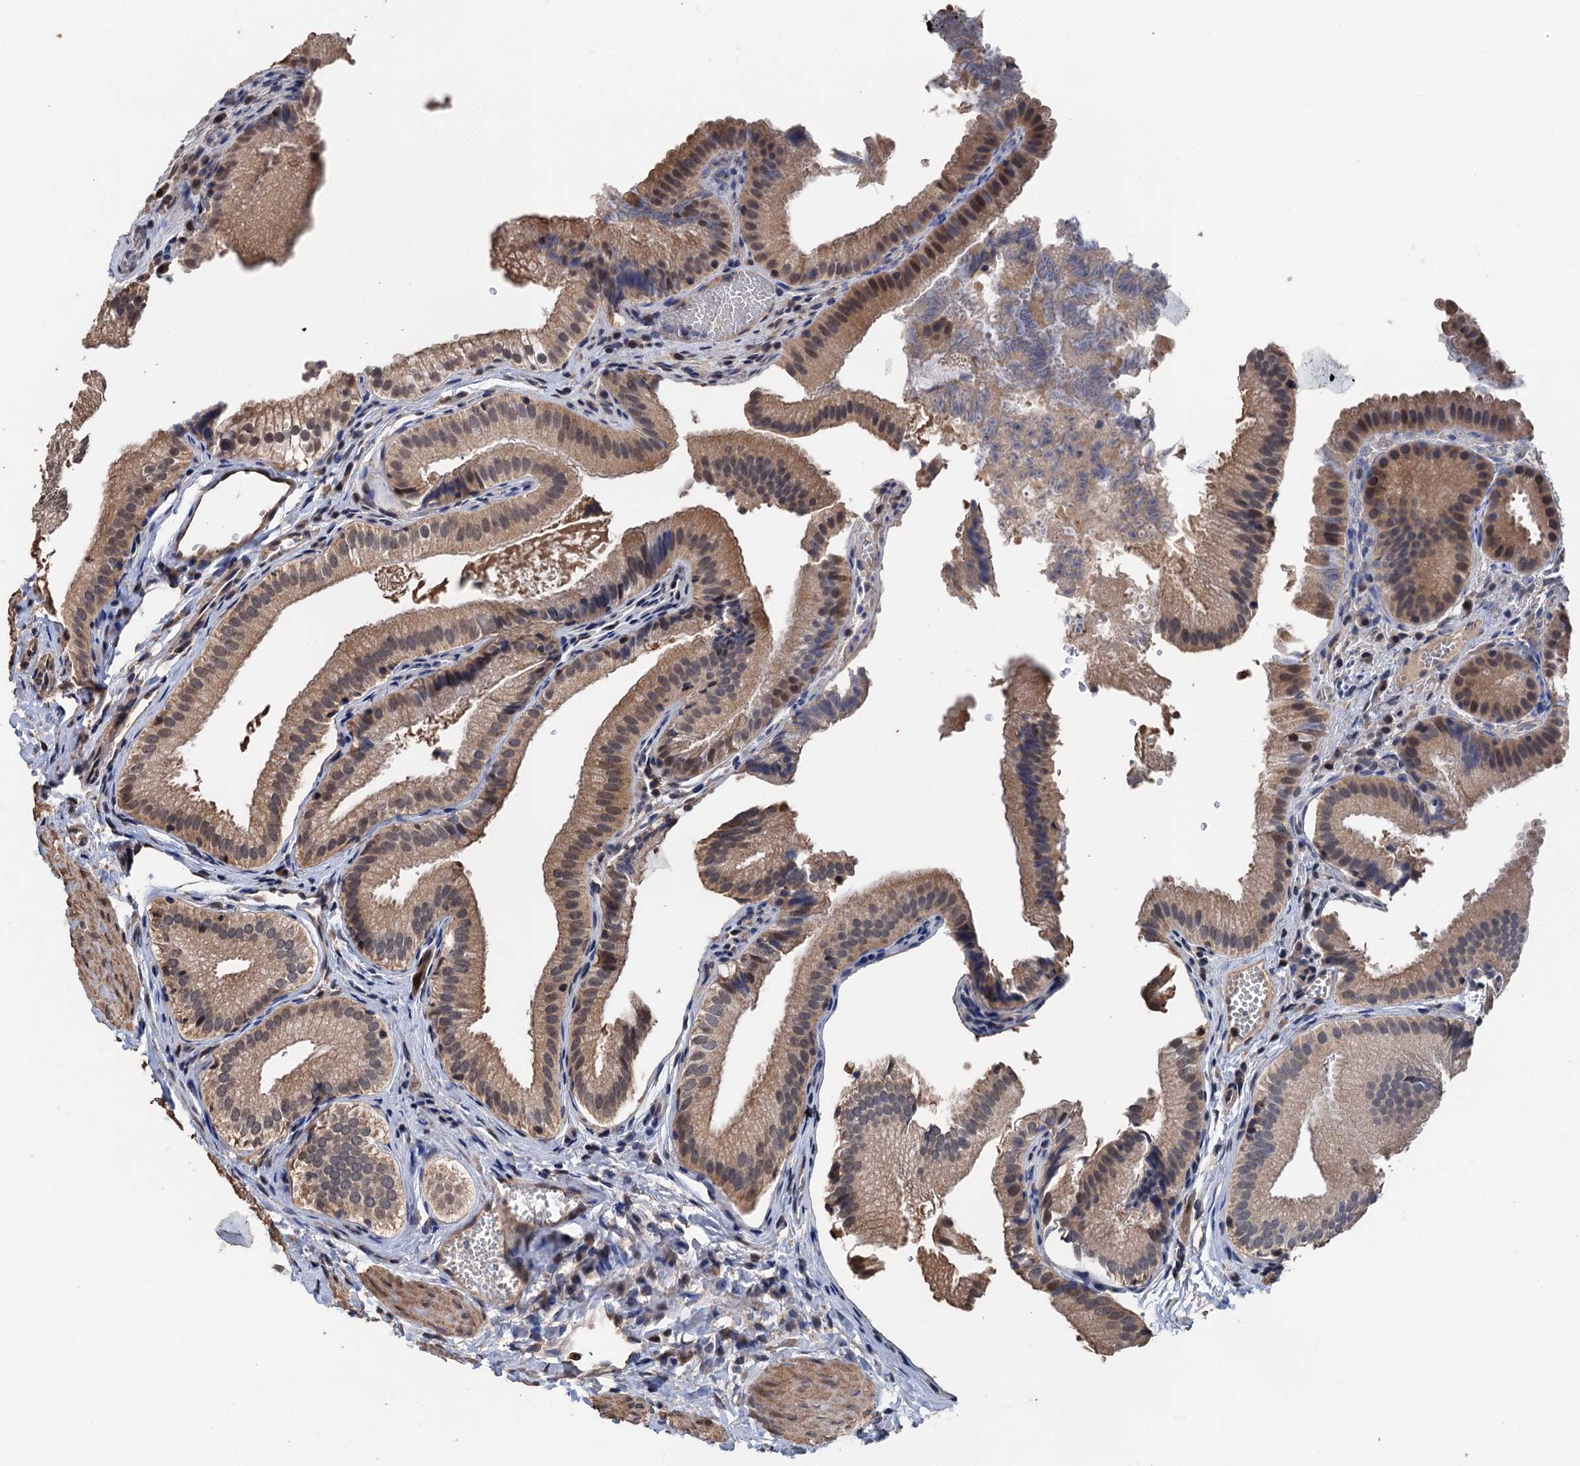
{"staining": {"intensity": "moderate", "quantity": ">75%", "location": "cytoplasmic/membranous,nuclear"}, "tissue": "gallbladder", "cell_type": "Glandular cells", "image_type": "normal", "snomed": [{"axis": "morphology", "description": "Normal tissue, NOS"}, {"axis": "topography", "description": "Gallbladder"}], "caption": "This histopathology image displays unremarkable gallbladder stained with immunohistochemistry to label a protein in brown. The cytoplasmic/membranous,nuclear of glandular cells show moderate positivity for the protein. Nuclei are counter-stained blue.", "gene": "ART5", "patient": {"sex": "female", "age": 30}}